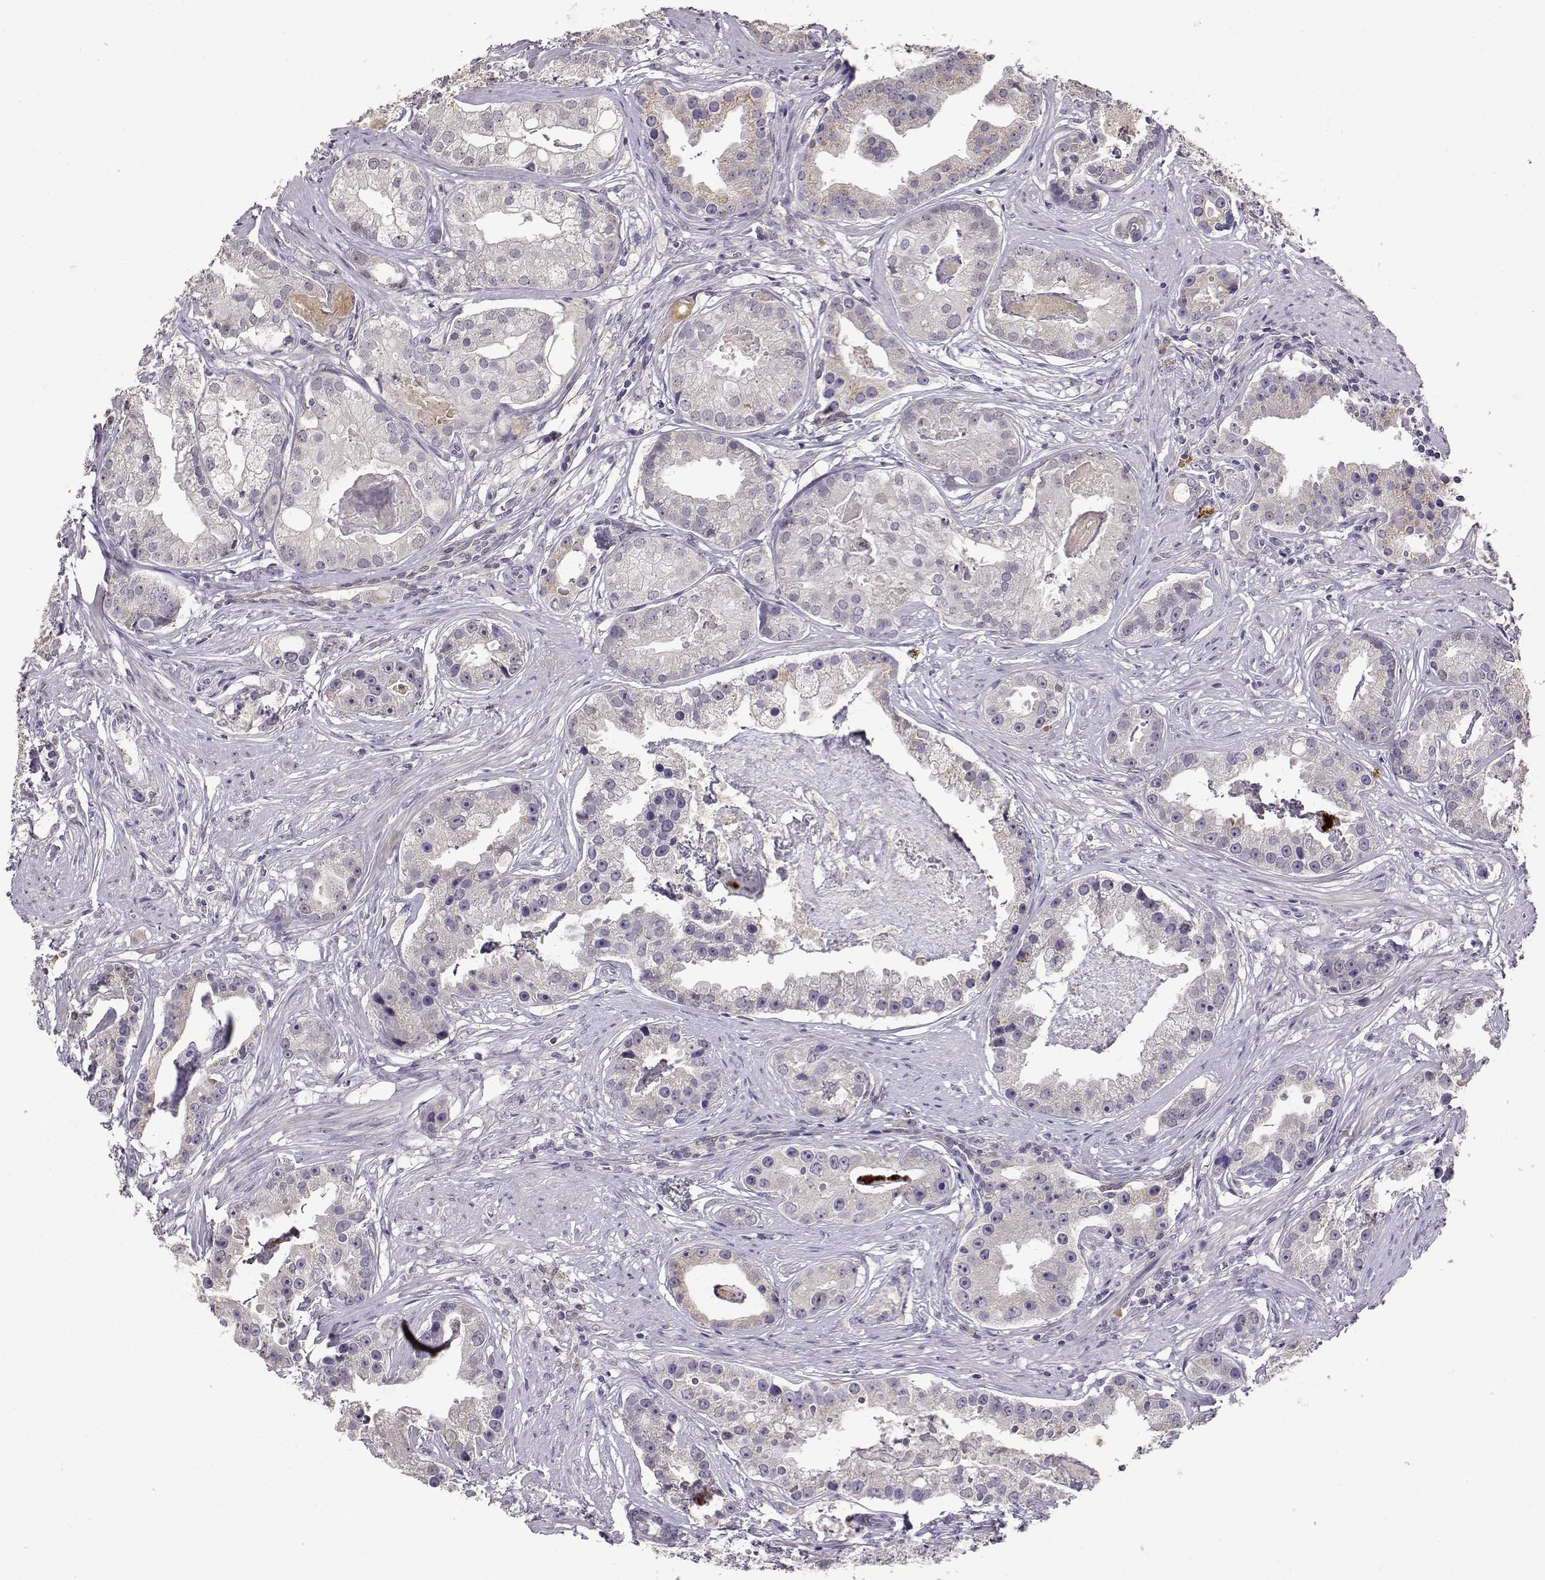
{"staining": {"intensity": "negative", "quantity": "none", "location": "none"}, "tissue": "prostate cancer", "cell_type": "Tumor cells", "image_type": "cancer", "snomed": [{"axis": "morphology", "description": "Adenocarcinoma, NOS"}, {"axis": "topography", "description": "Prostate and seminal vesicle, NOS"}, {"axis": "topography", "description": "Prostate"}], "caption": "Immunohistochemical staining of adenocarcinoma (prostate) shows no significant staining in tumor cells.", "gene": "TACR1", "patient": {"sex": "male", "age": 44}}